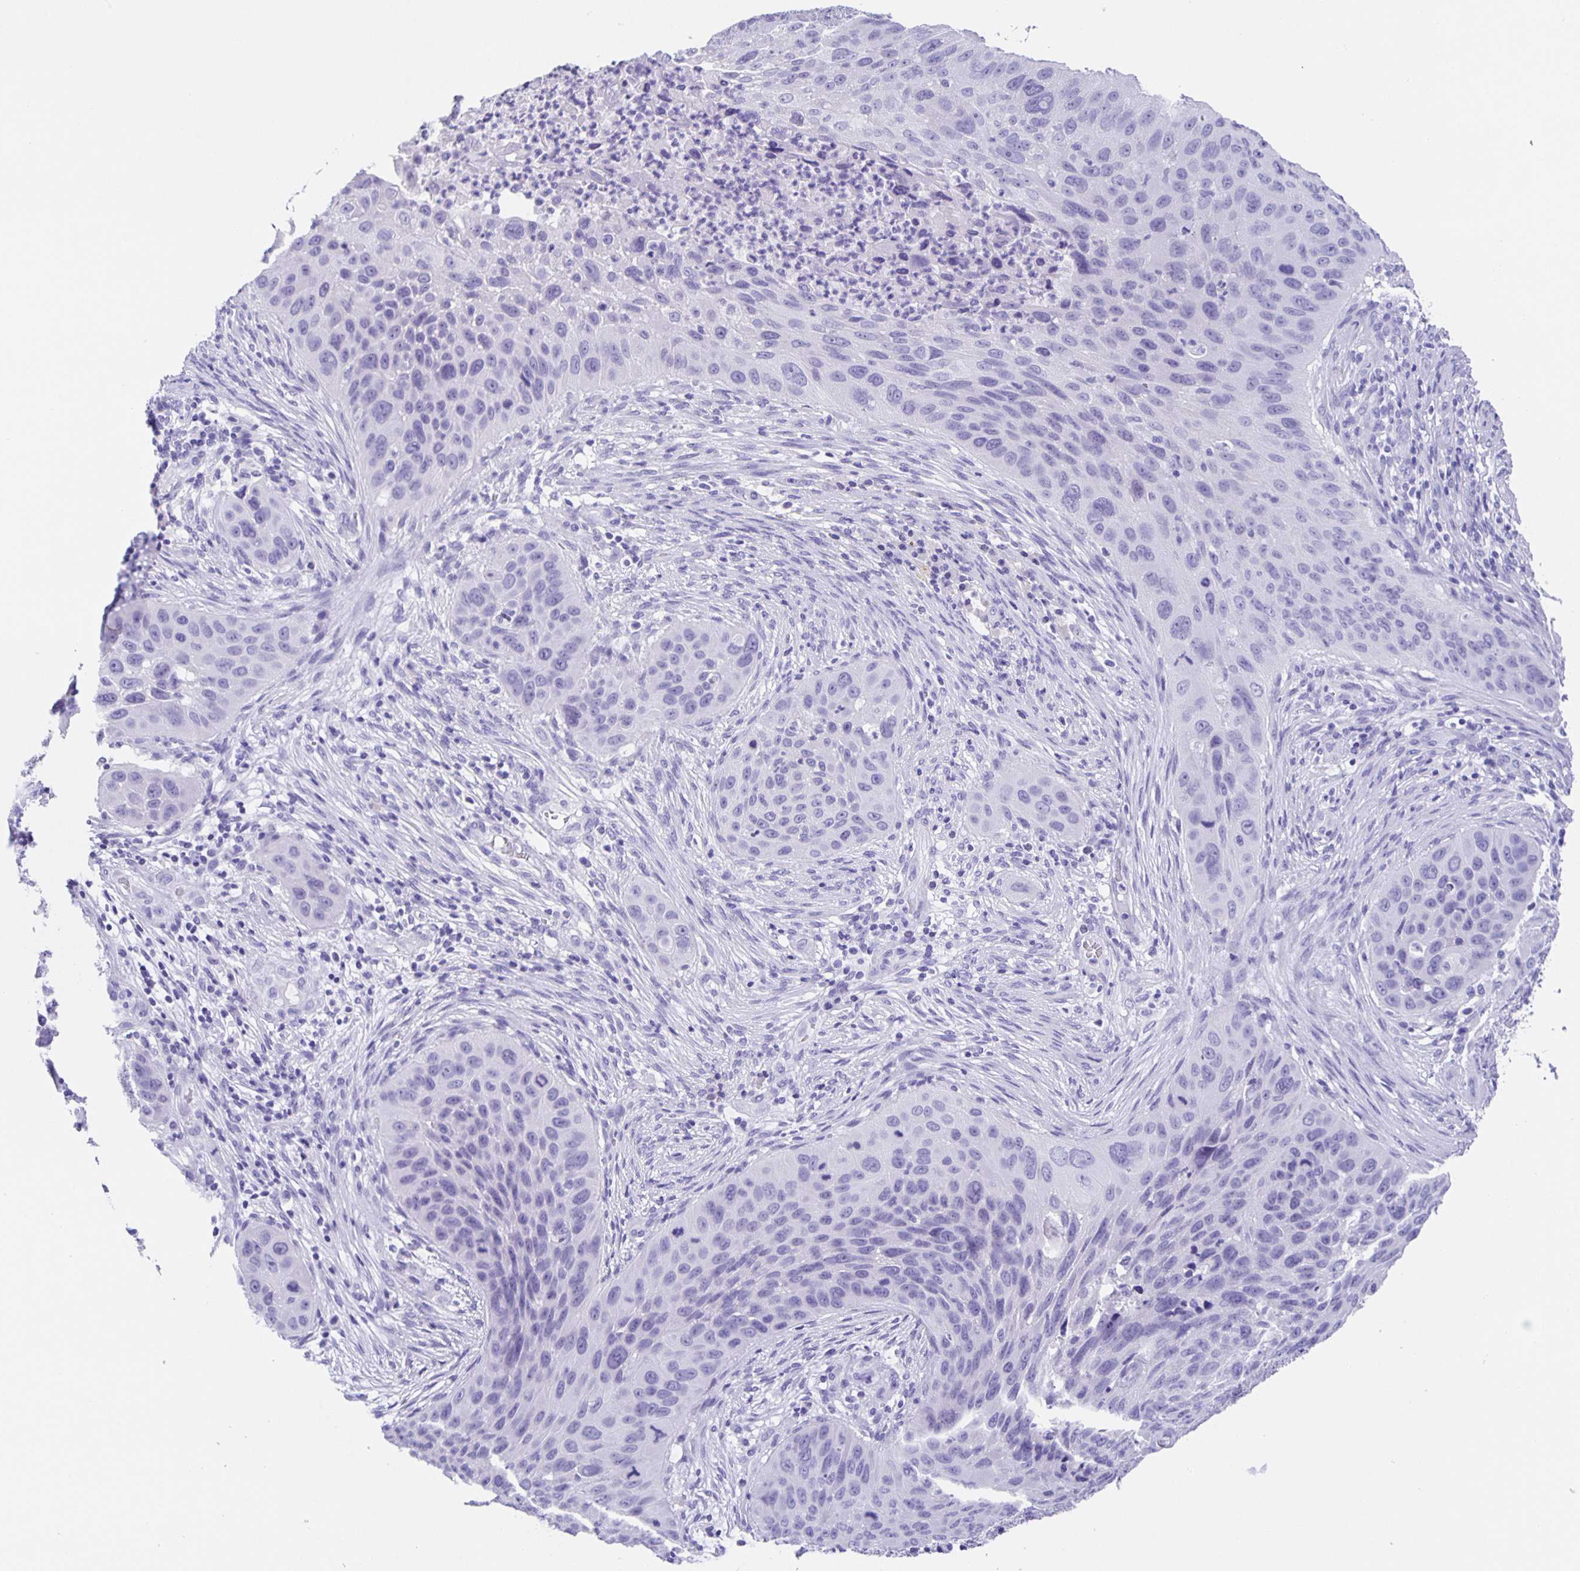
{"staining": {"intensity": "negative", "quantity": "none", "location": "none"}, "tissue": "lung cancer", "cell_type": "Tumor cells", "image_type": "cancer", "snomed": [{"axis": "morphology", "description": "Squamous cell carcinoma, NOS"}, {"axis": "topography", "description": "Lung"}], "caption": "Histopathology image shows no protein expression in tumor cells of squamous cell carcinoma (lung) tissue.", "gene": "GUCA2A", "patient": {"sex": "male", "age": 63}}